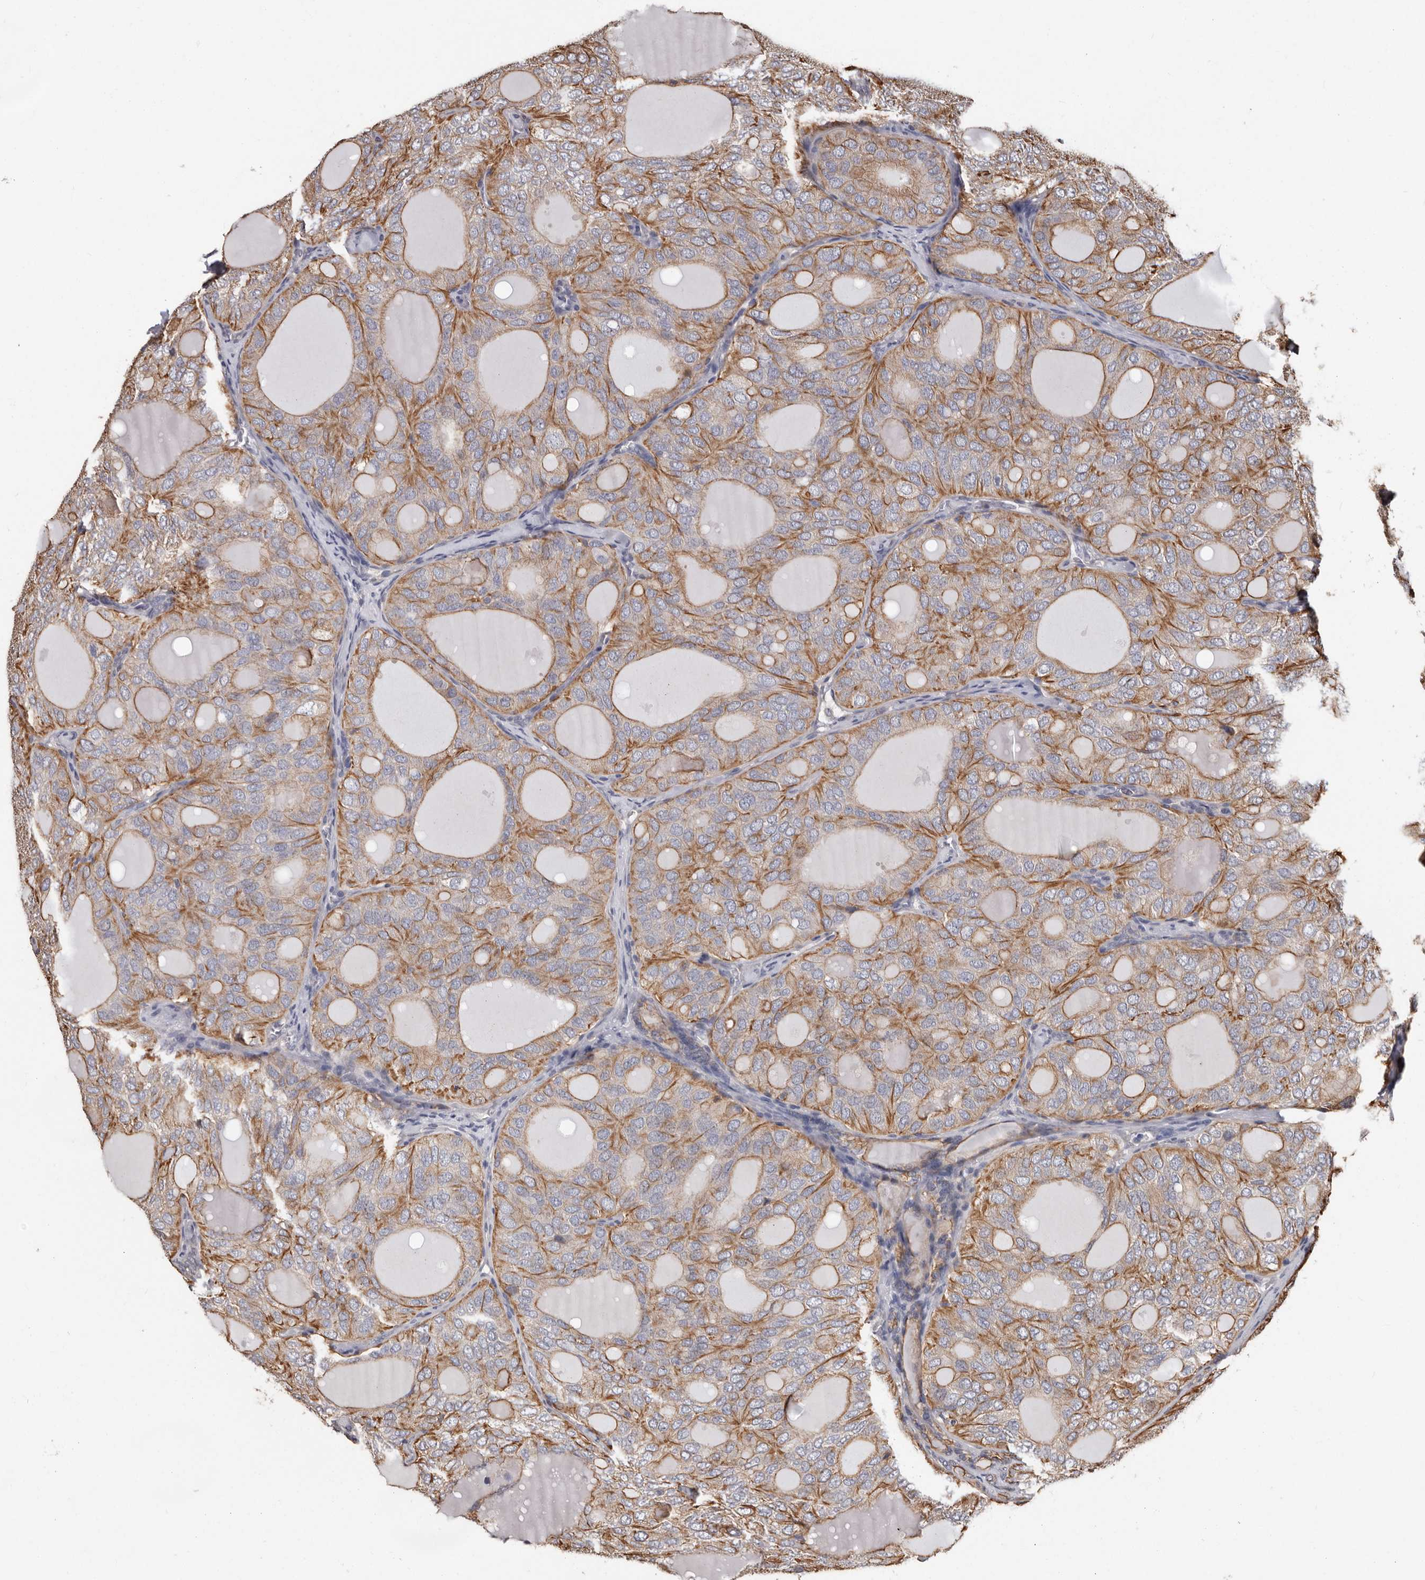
{"staining": {"intensity": "moderate", "quantity": ">75%", "location": "cytoplasmic/membranous"}, "tissue": "thyroid cancer", "cell_type": "Tumor cells", "image_type": "cancer", "snomed": [{"axis": "morphology", "description": "Follicular adenoma carcinoma, NOS"}, {"axis": "topography", "description": "Thyroid gland"}], "caption": "Protein analysis of thyroid cancer (follicular adenoma carcinoma) tissue shows moderate cytoplasmic/membranous positivity in about >75% of tumor cells.", "gene": "MRPL18", "patient": {"sex": "male", "age": 75}}